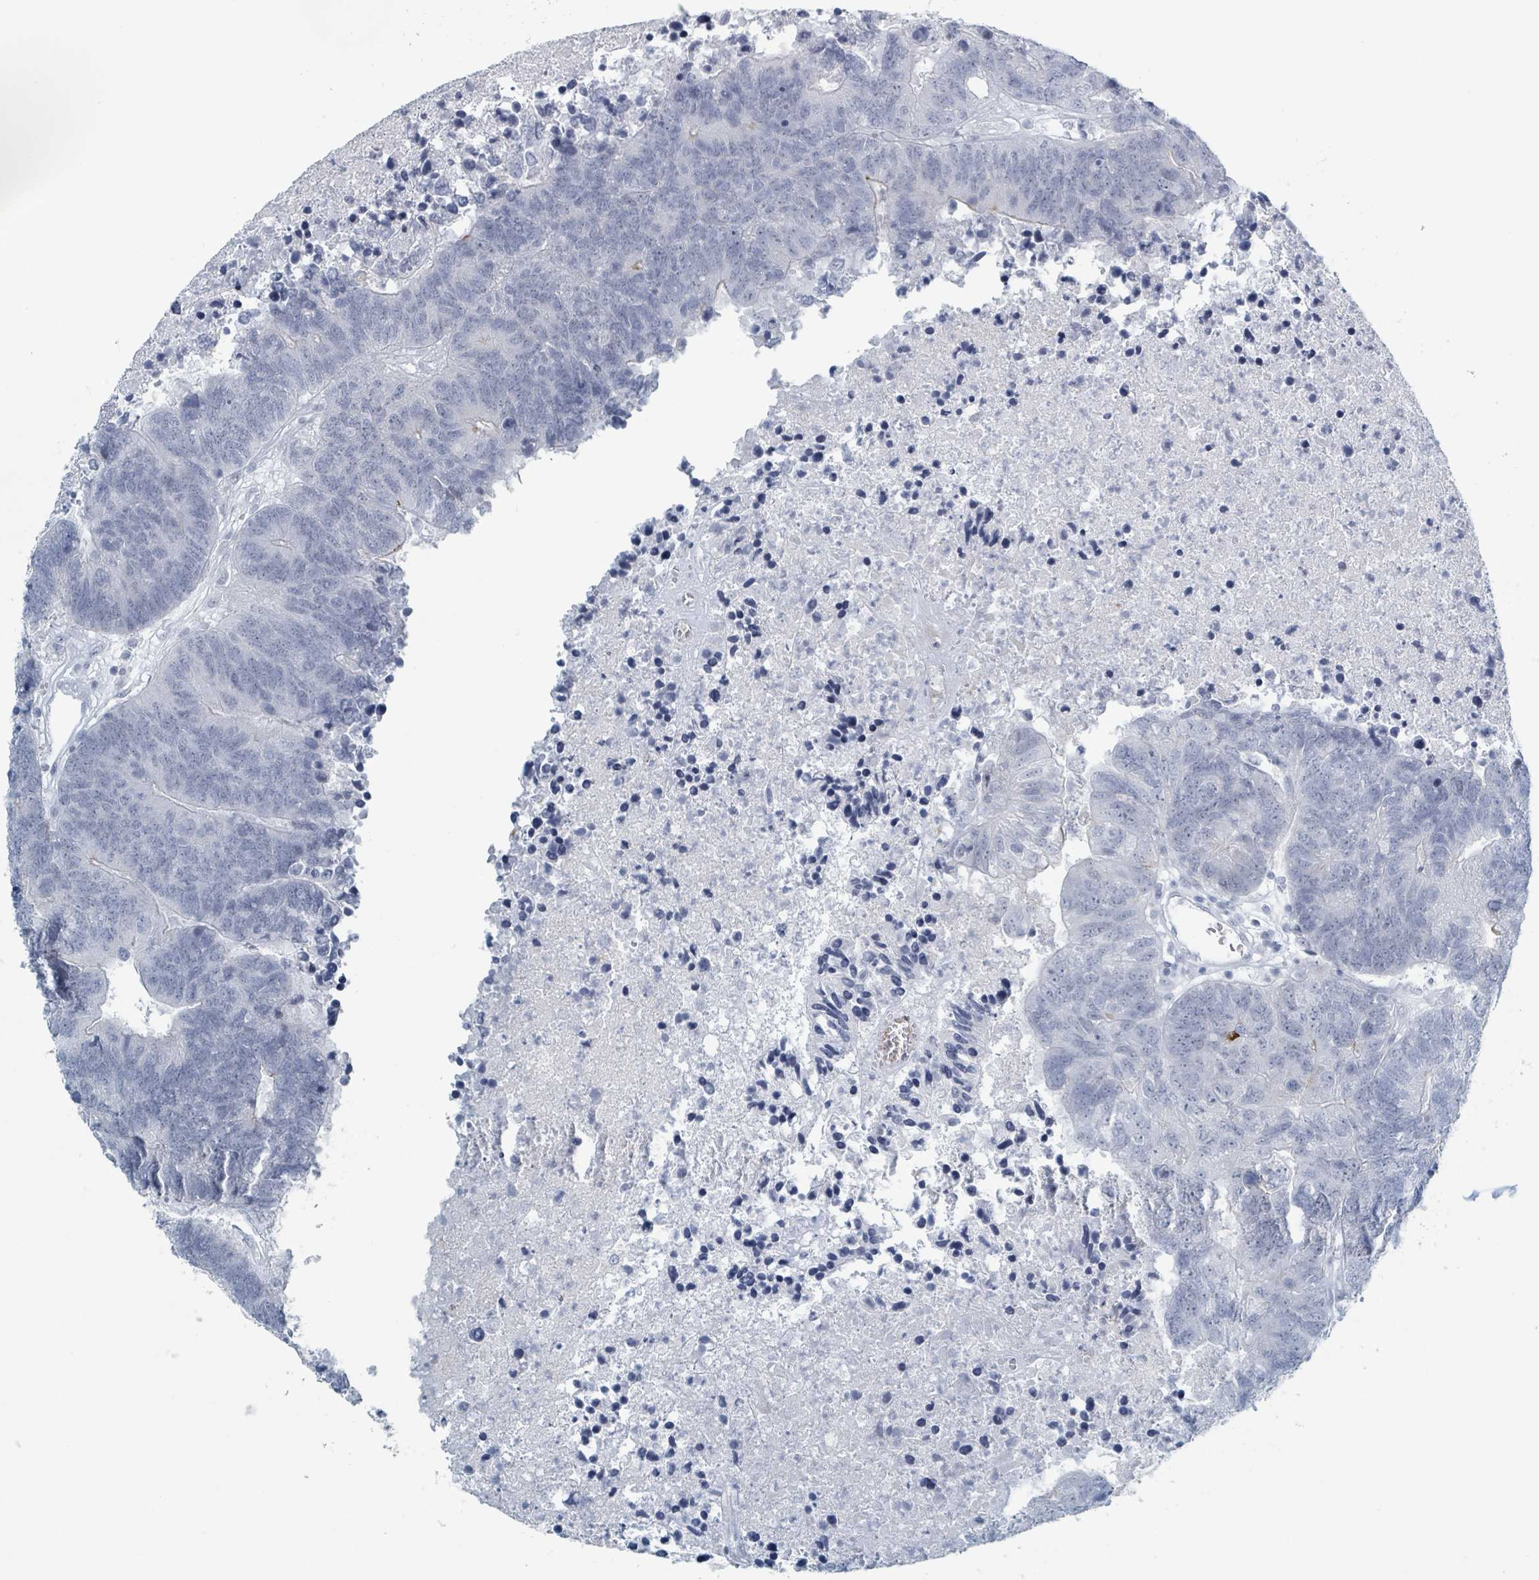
{"staining": {"intensity": "negative", "quantity": "none", "location": "none"}, "tissue": "colorectal cancer", "cell_type": "Tumor cells", "image_type": "cancer", "snomed": [{"axis": "morphology", "description": "Adenocarcinoma, NOS"}, {"axis": "topography", "description": "Colon"}], "caption": "Micrograph shows no significant protein expression in tumor cells of colorectal cancer (adenocarcinoma).", "gene": "GPR15LG", "patient": {"sex": "female", "age": 48}}